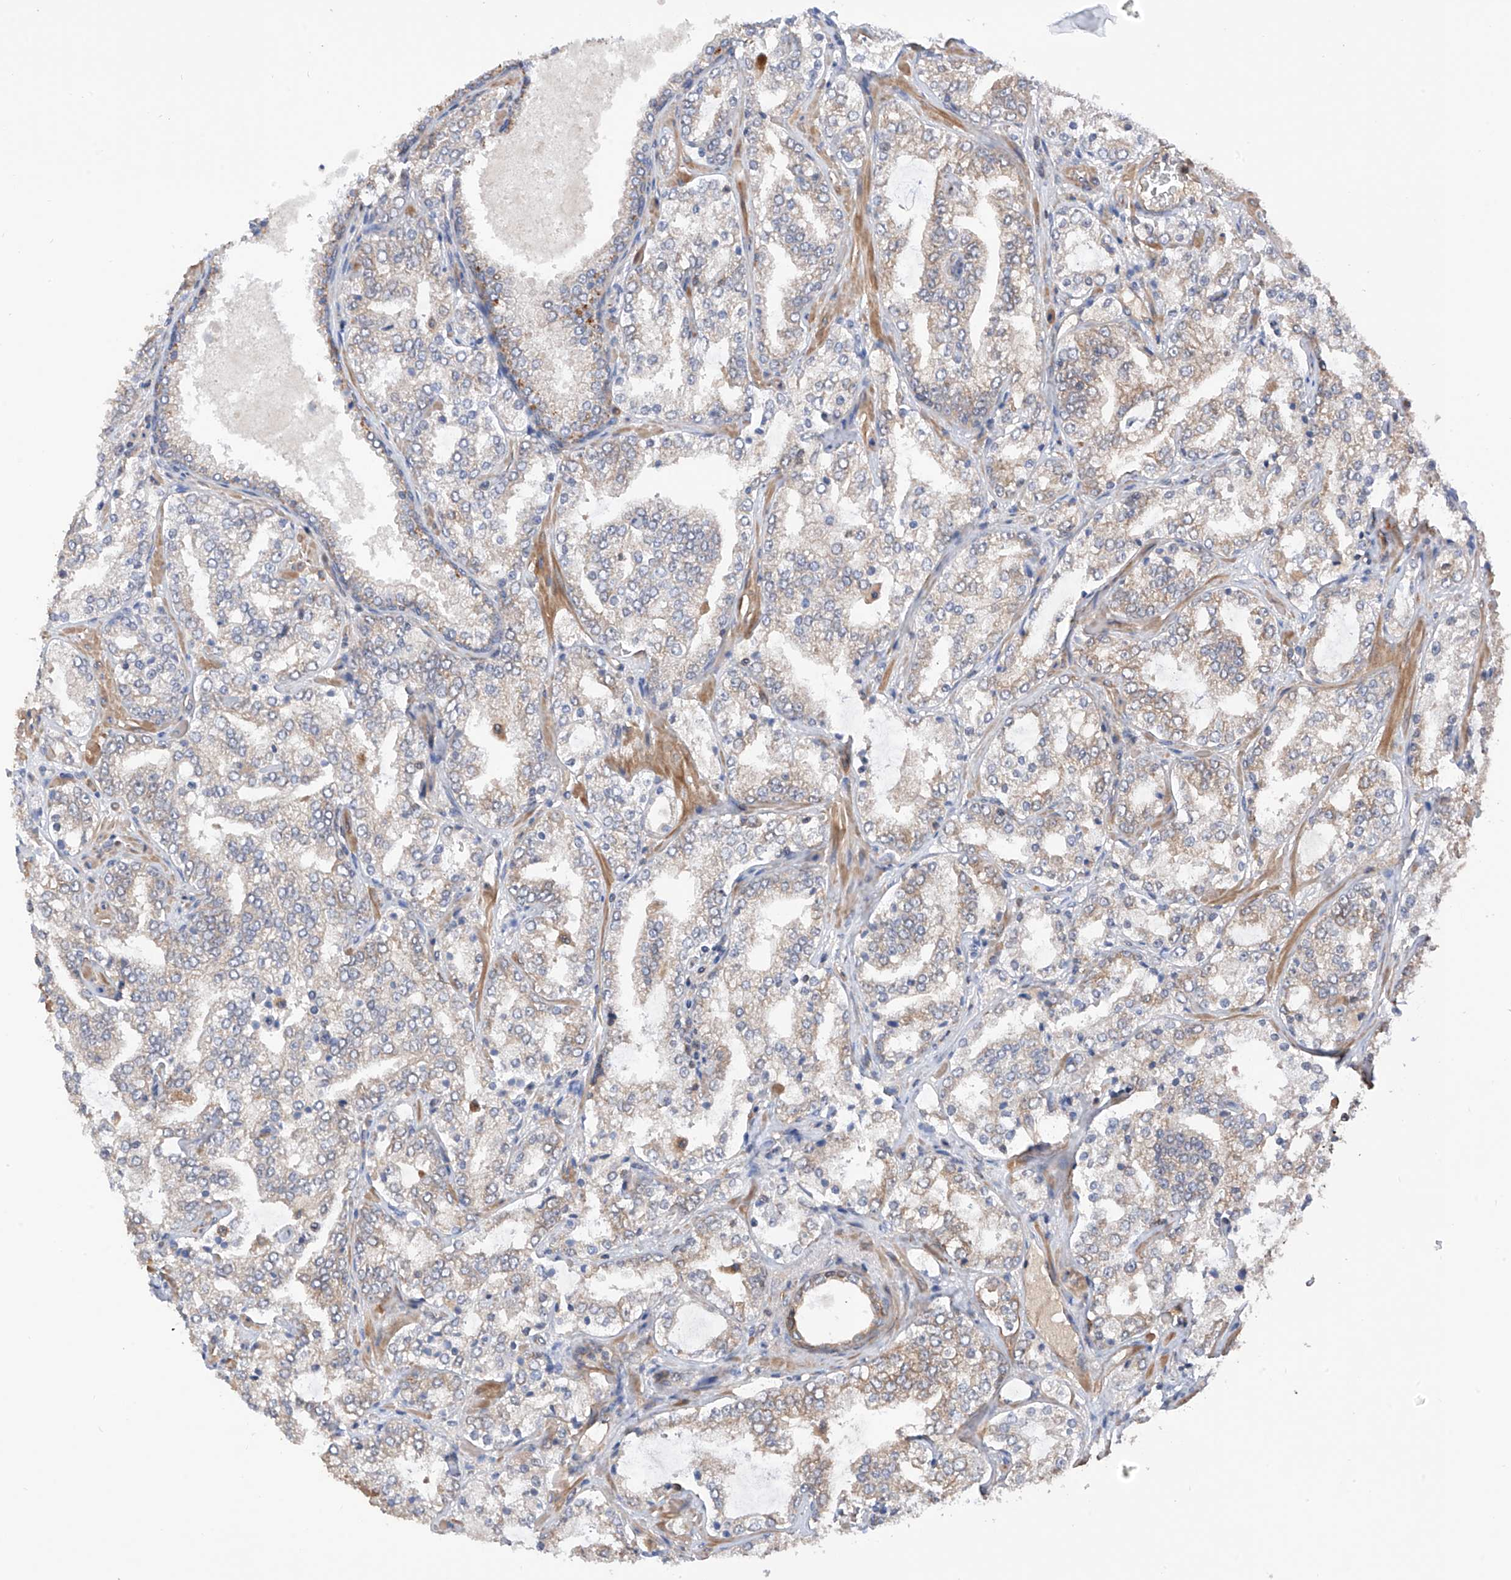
{"staining": {"intensity": "weak", "quantity": "25%-75%", "location": "cytoplasmic/membranous"}, "tissue": "prostate cancer", "cell_type": "Tumor cells", "image_type": "cancer", "snomed": [{"axis": "morphology", "description": "Adenocarcinoma, High grade"}, {"axis": "topography", "description": "Prostate"}], "caption": "The histopathology image displays immunohistochemical staining of prostate cancer (adenocarcinoma (high-grade)). There is weak cytoplasmic/membranous staining is appreciated in about 25%-75% of tumor cells.", "gene": "RPAIN", "patient": {"sex": "male", "age": 64}}